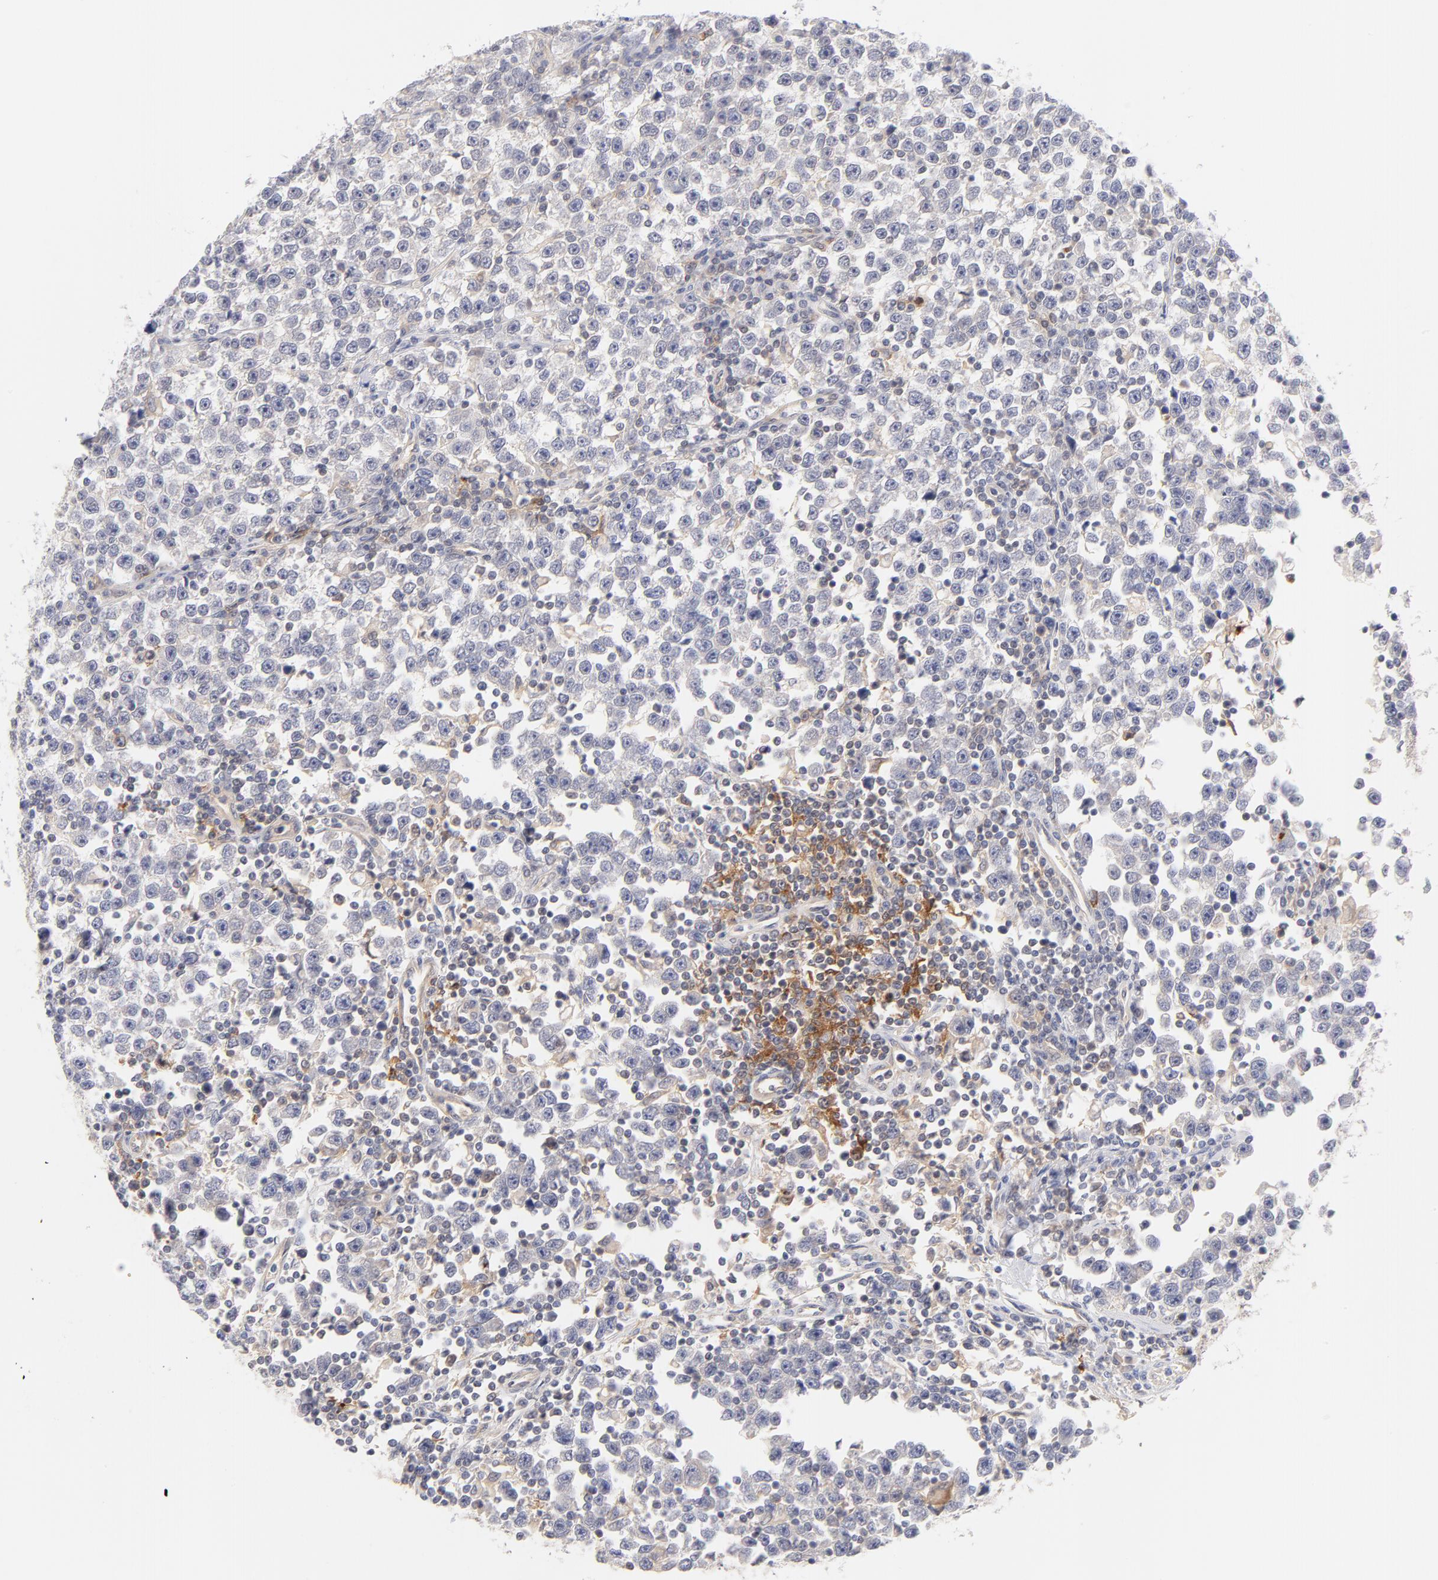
{"staining": {"intensity": "weak", "quantity": "25%-75%", "location": "cytoplasmic/membranous"}, "tissue": "testis cancer", "cell_type": "Tumor cells", "image_type": "cancer", "snomed": [{"axis": "morphology", "description": "Seminoma, NOS"}, {"axis": "topography", "description": "Testis"}], "caption": "Immunohistochemistry (IHC) (DAB (3,3'-diaminobenzidine)) staining of seminoma (testis) displays weak cytoplasmic/membranous protein expression in approximately 25%-75% of tumor cells.", "gene": "CASP6", "patient": {"sex": "male", "age": 43}}